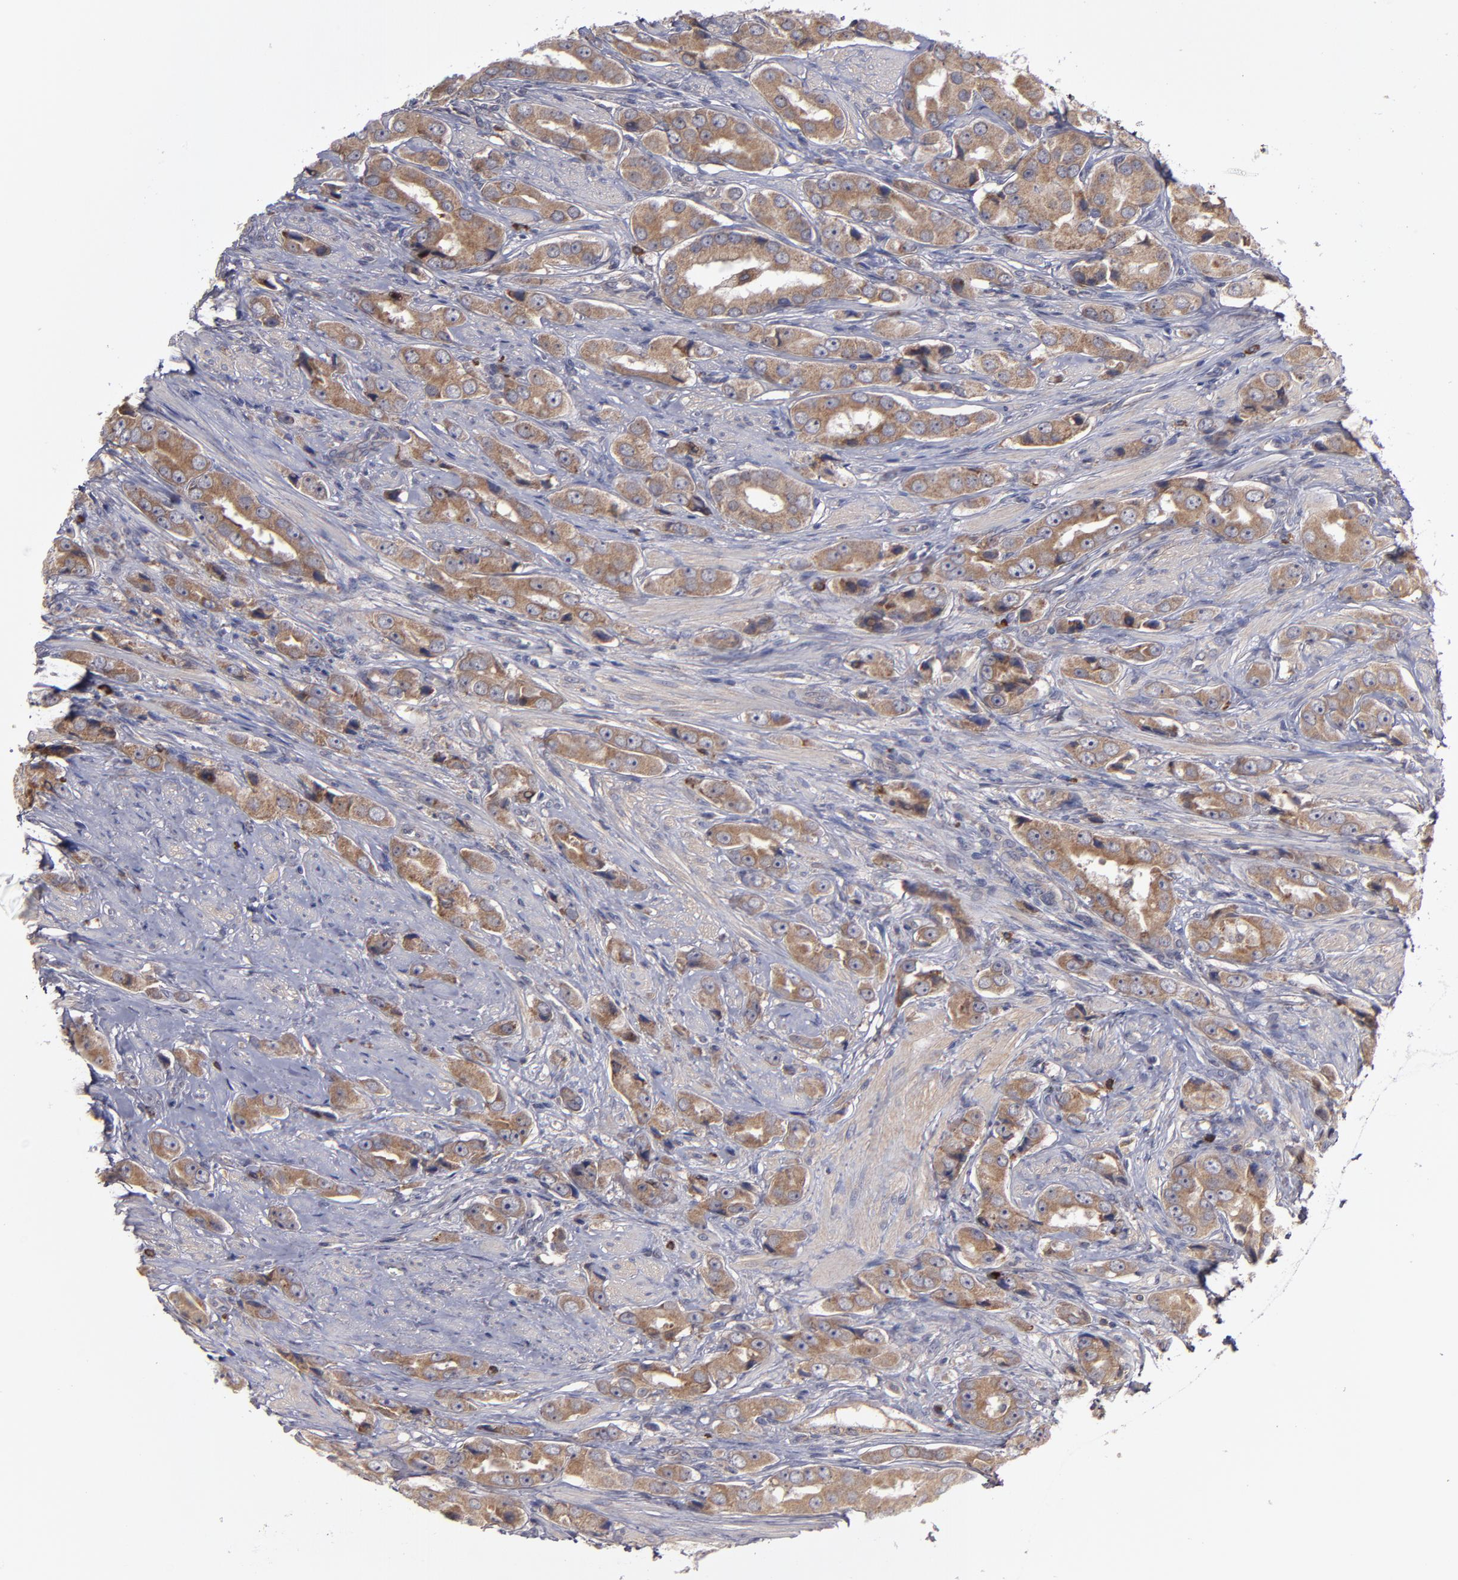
{"staining": {"intensity": "moderate", "quantity": ">75%", "location": "cytoplasmic/membranous"}, "tissue": "prostate cancer", "cell_type": "Tumor cells", "image_type": "cancer", "snomed": [{"axis": "morphology", "description": "Adenocarcinoma, Medium grade"}, {"axis": "topography", "description": "Prostate"}], "caption": "Prostate cancer stained for a protein (brown) shows moderate cytoplasmic/membranous positive expression in about >75% of tumor cells.", "gene": "MMP11", "patient": {"sex": "male", "age": 53}}